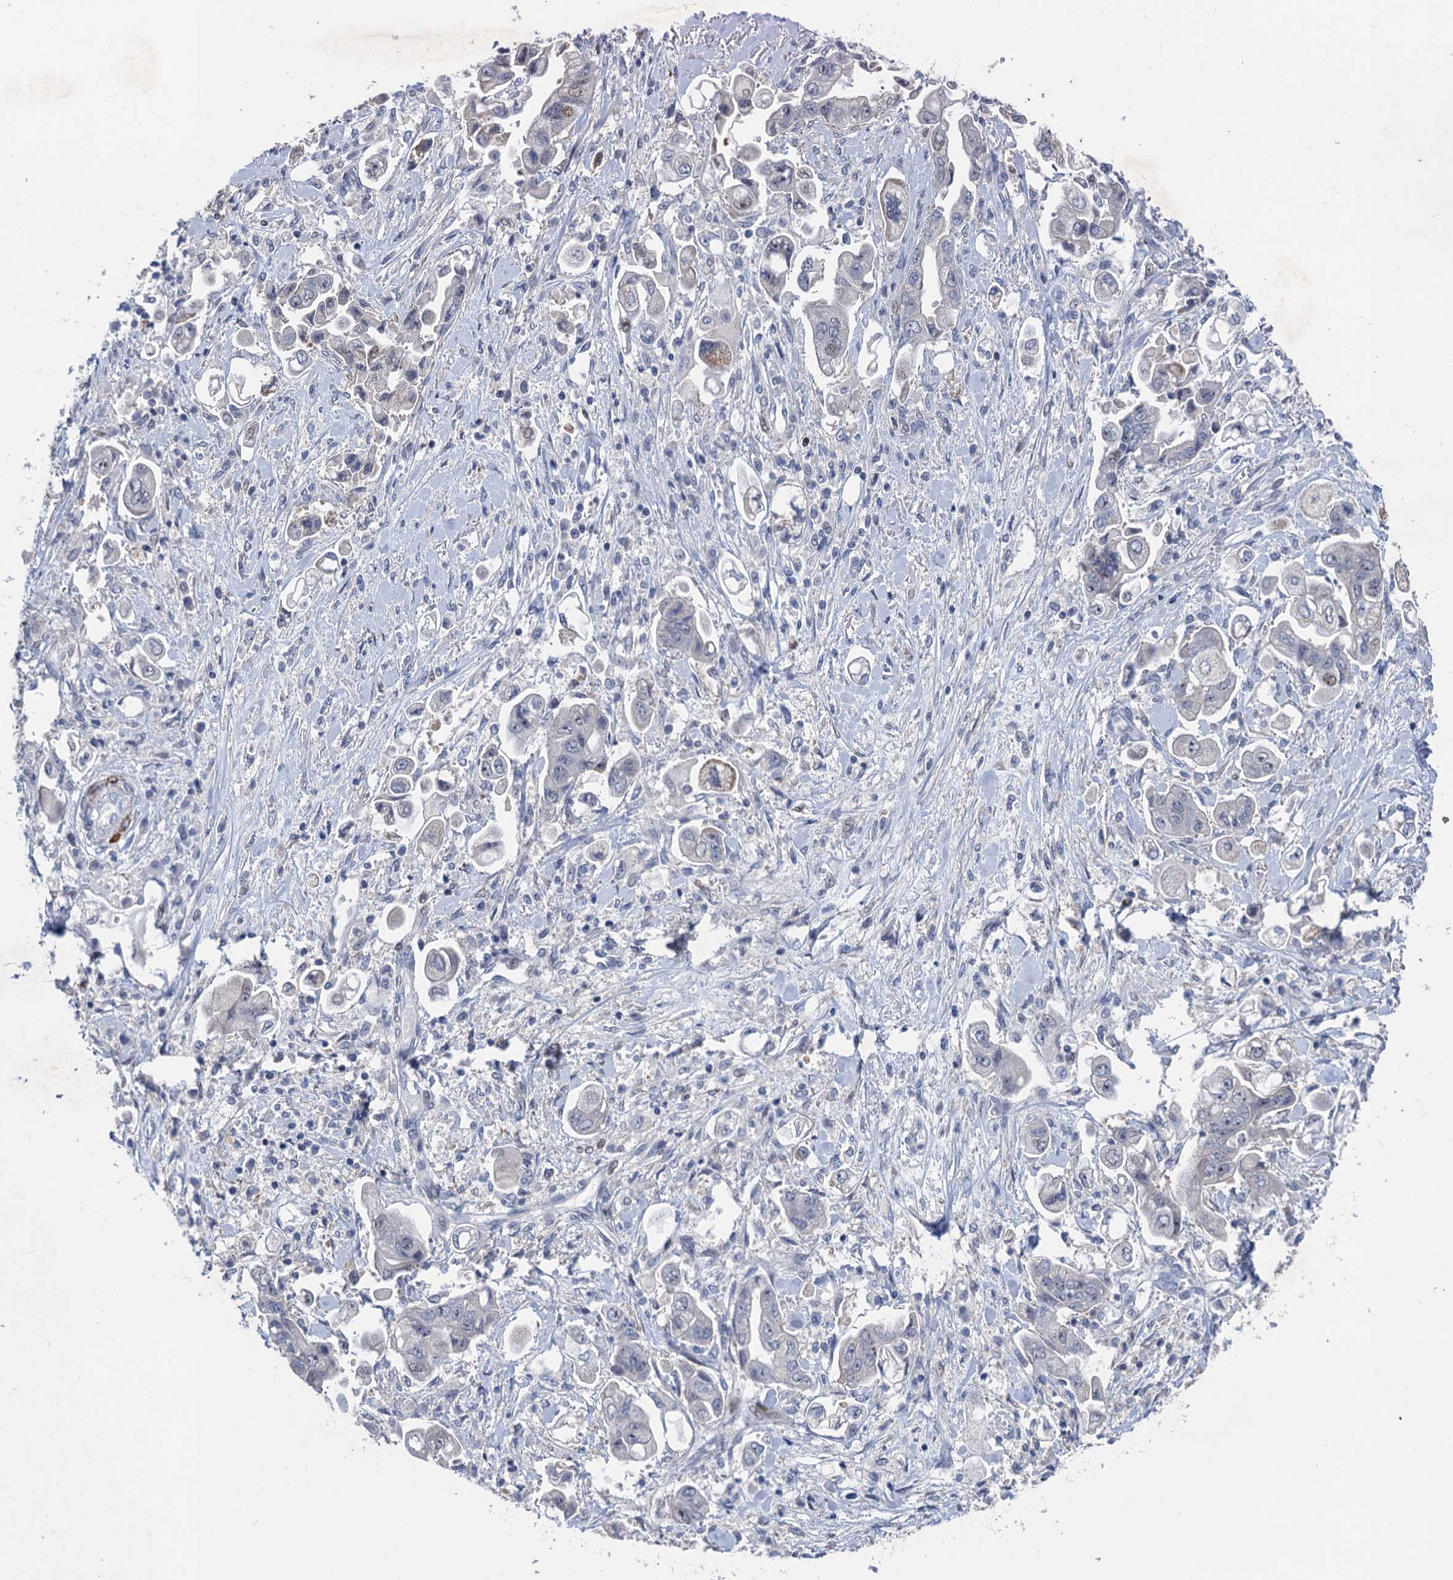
{"staining": {"intensity": "negative", "quantity": "none", "location": "none"}, "tissue": "stomach cancer", "cell_type": "Tumor cells", "image_type": "cancer", "snomed": [{"axis": "morphology", "description": "Adenocarcinoma, NOS"}, {"axis": "topography", "description": "Stomach"}], "caption": "High power microscopy photomicrograph of an immunohistochemistry image of stomach adenocarcinoma, revealing no significant positivity in tumor cells.", "gene": "ESYT3", "patient": {"sex": "male", "age": 62}}